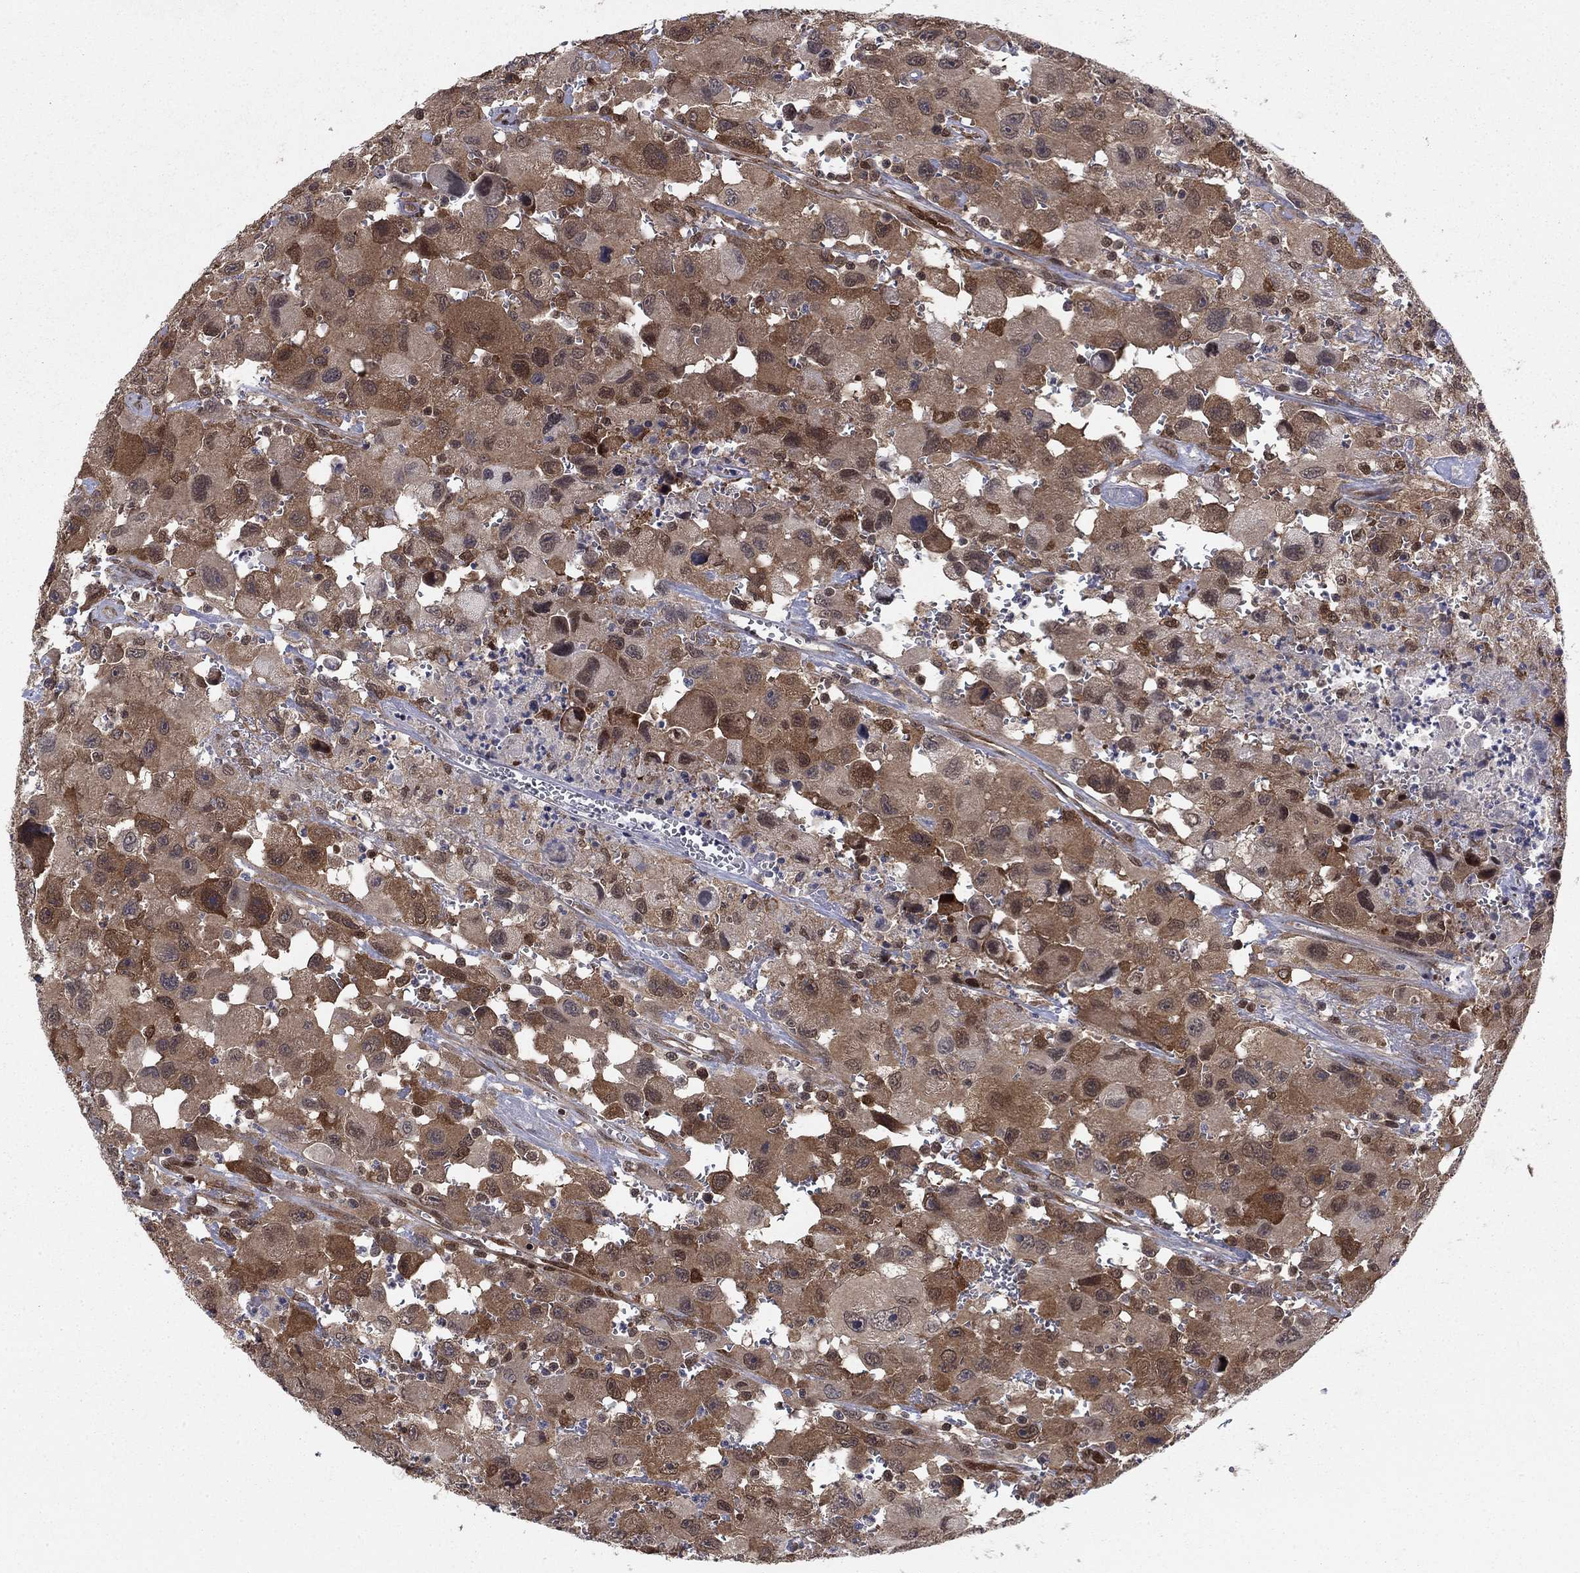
{"staining": {"intensity": "moderate", "quantity": ">75%", "location": "cytoplasmic/membranous"}, "tissue": "head and neck cancer", "cell_type": "Tumor cells", "image_type": "cancer", "snomed": [{"axis": "morphology", "description": "Squamous cell carcinoma, NOS"}, {"axis": "morphology", "description": "Squamous cell carcinoma, metastatic, NOS"}, {"axis": "topography", "description": "Oral tissue"}, {"axis": "topography", "description": "Head-Neck"}], "caption": "Squamous cell carcinoma (head and neck) stained with DAB IHC displays medium levels of moderate cytoplasmic/membranous staining in about >75% of tumor cells. The staining was performed using DAB to visualize the protein expression in brown, while the nuclei were stained in blue with hematoxylin (Magnification: 20x).", "gene": "FKBP4", "patient": {"sex": "female", "age": 85}}